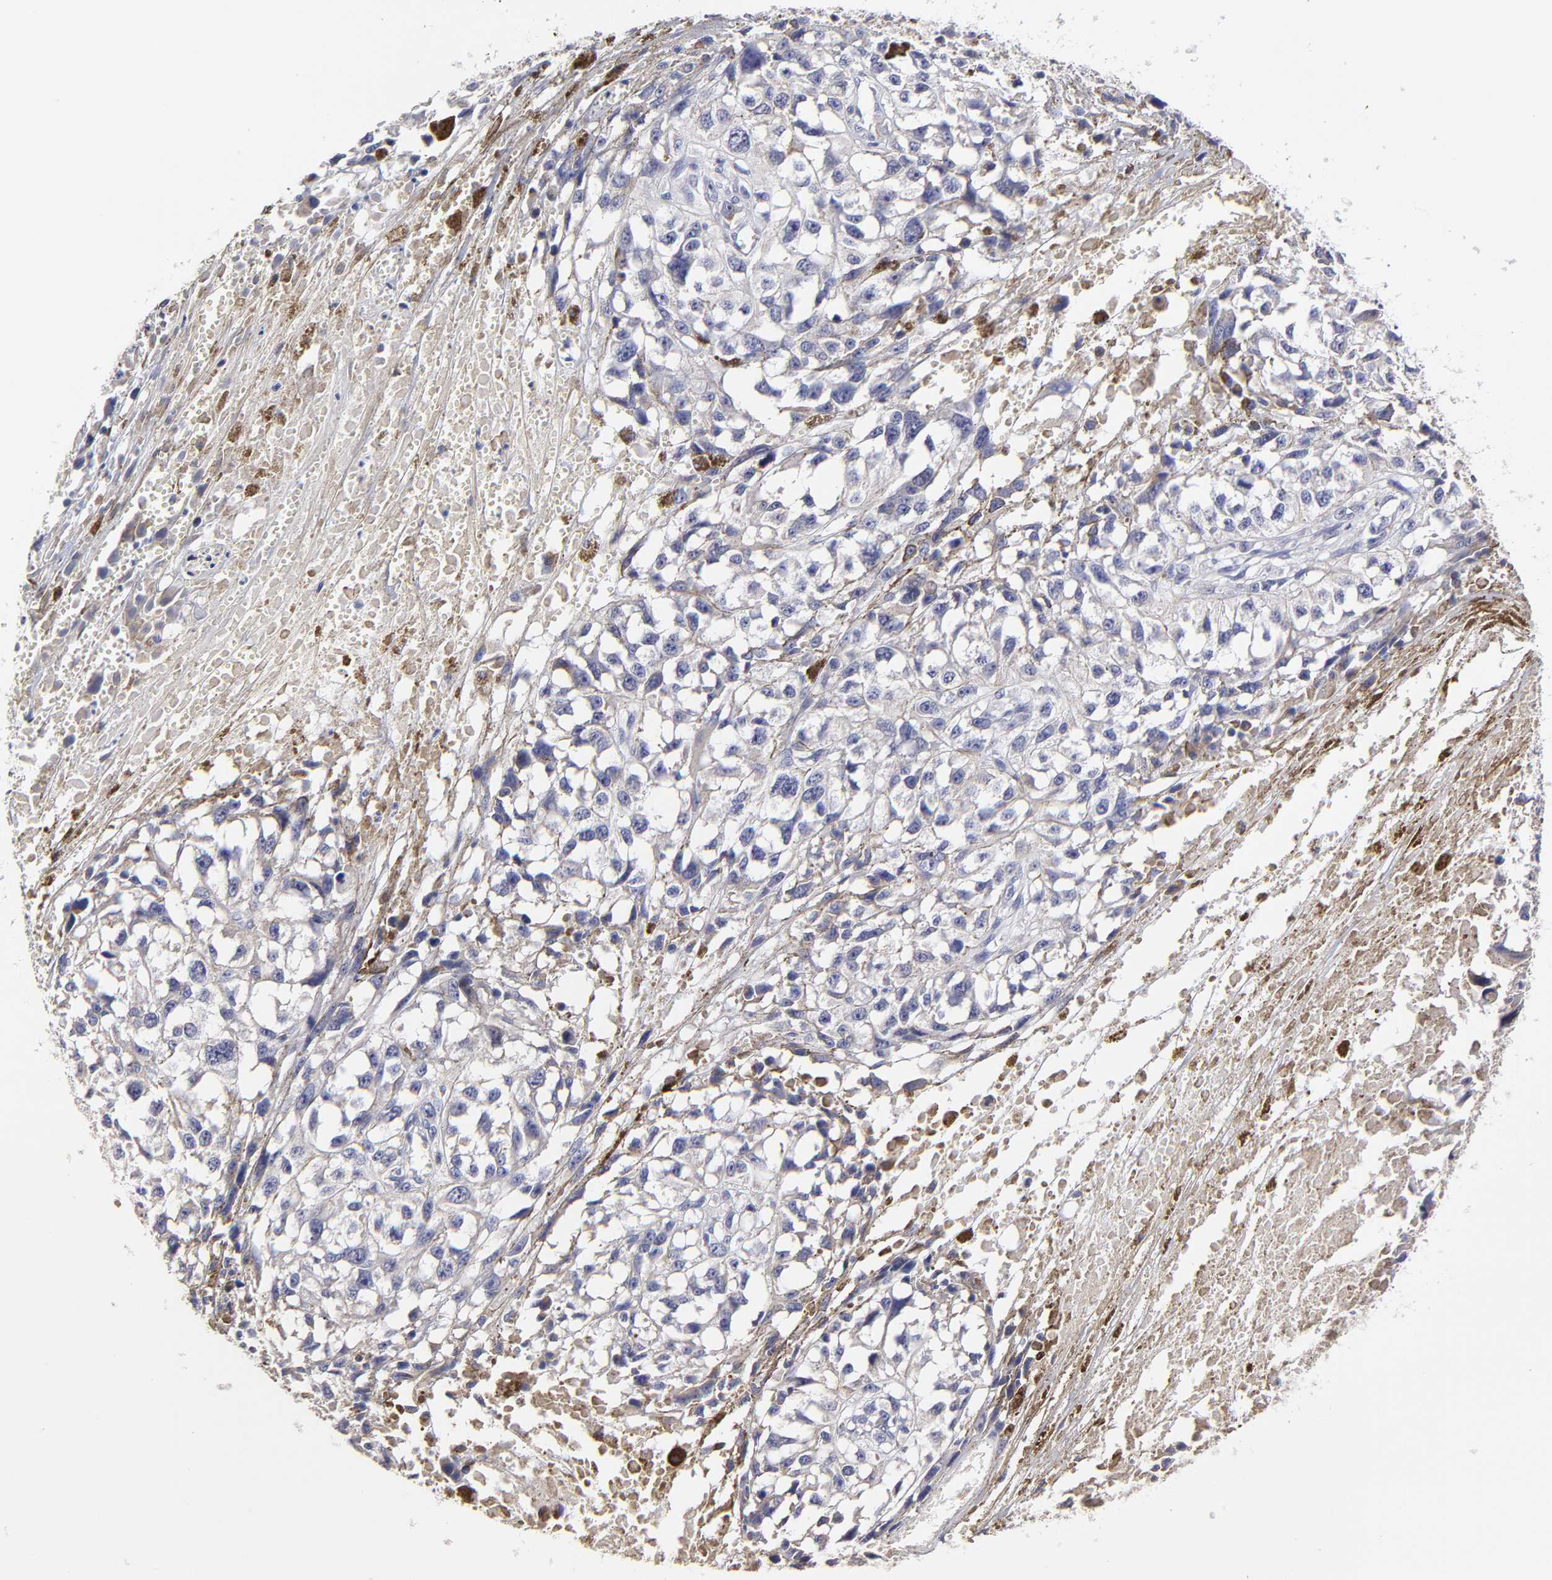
{"staining": {"intensity": "negative", "quantity": "none", "location": "none"}, "tissue": "melanoma", "cell_type": "Tumor cells", "image_type": "cancer", "snomed": [{"axis": "morphology", "description": "Malignant melanoma, Metastatic site"}, {"axis": "topography", "description": "Lymph node"}], "caption": "An immunohistochemistry (IHC) photomicrograph of melanoma is shown. There is no staining in tumor cells of melanoma.", "gene": "BTG2", "patient": {"sex": "male", "age": 59}}